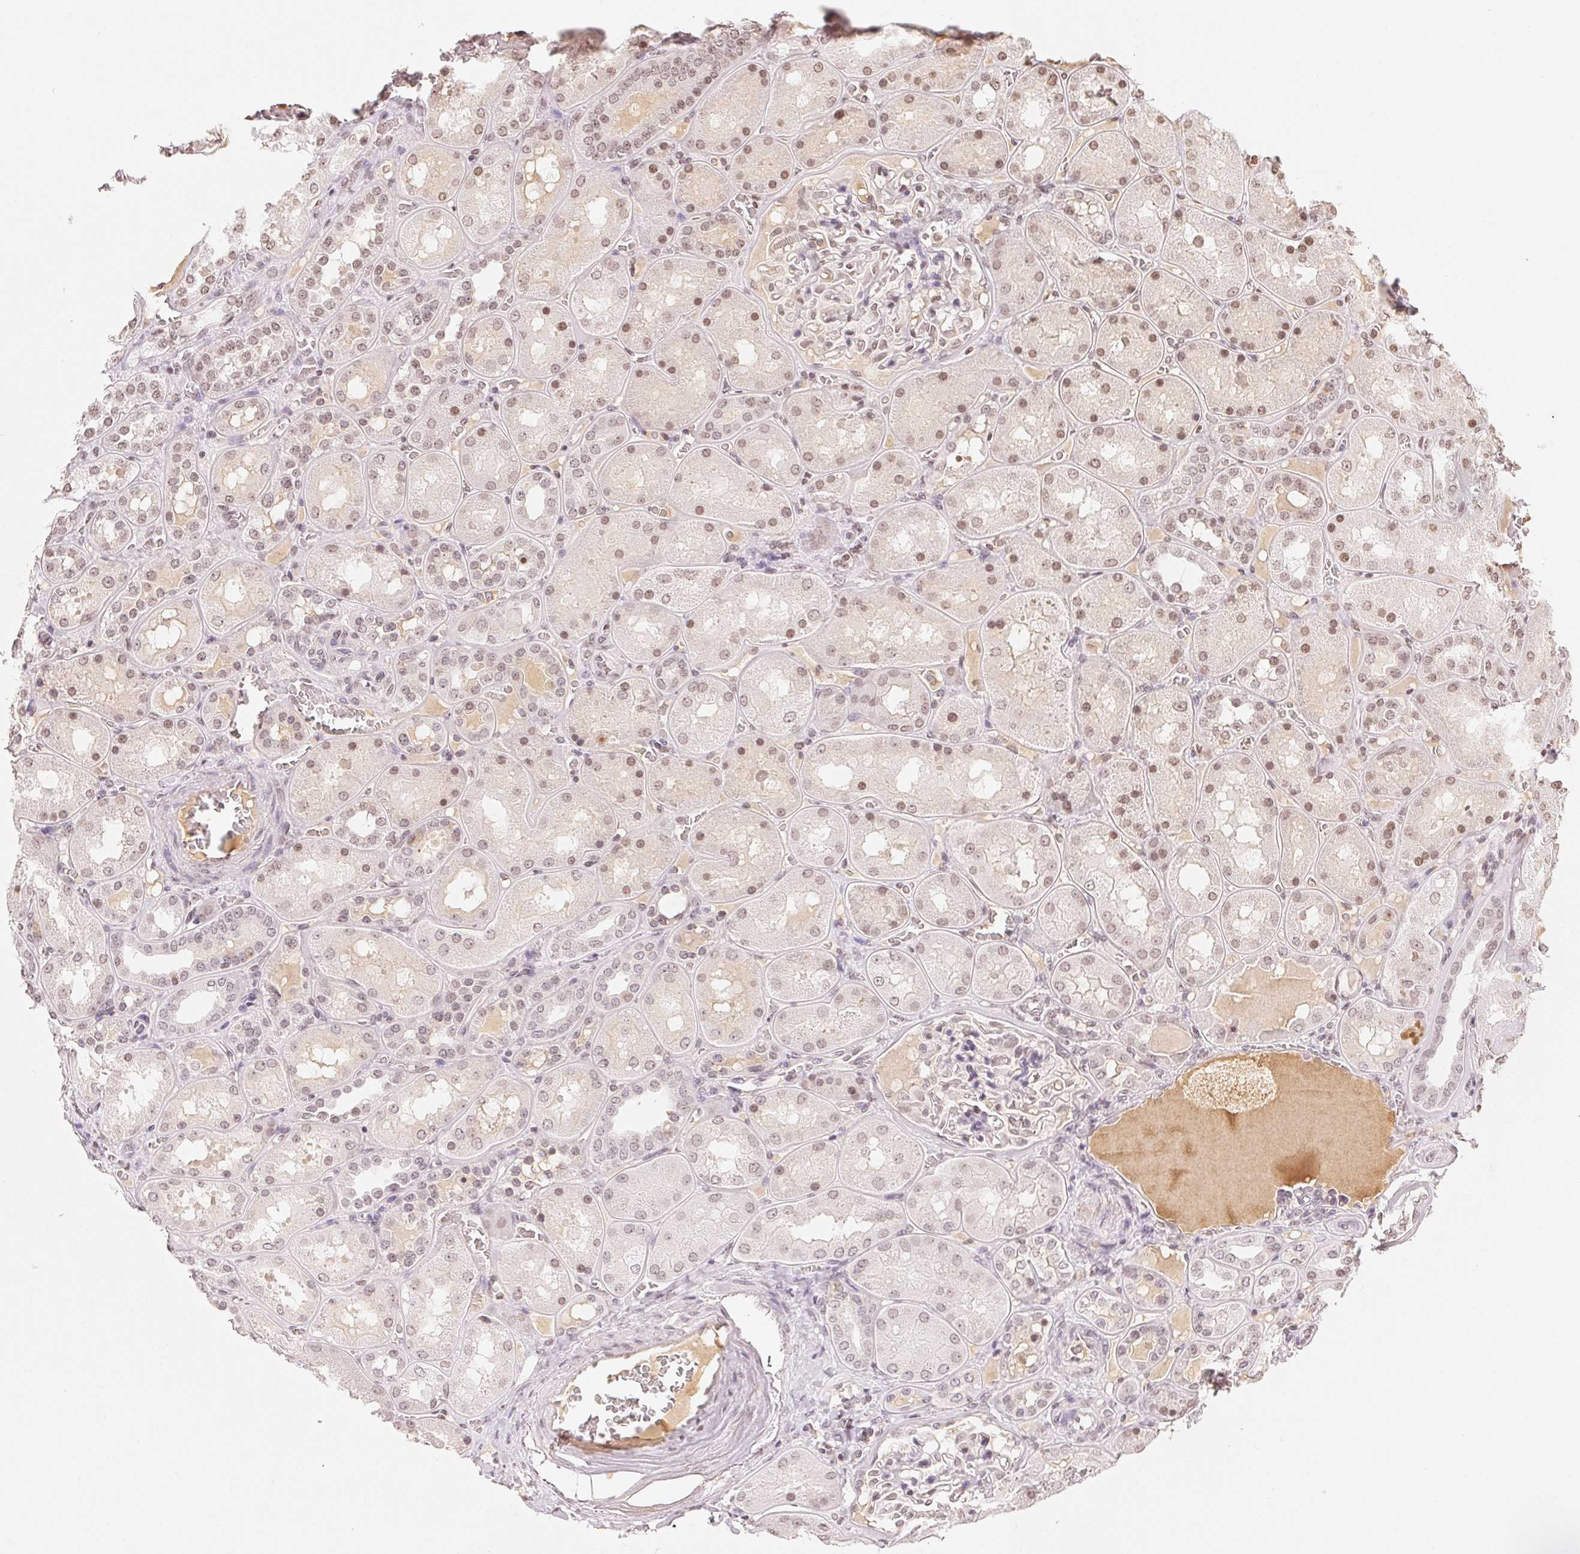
{"staining": {"intensity": "weak", "quantity": "25%-75%", "location": "nuclear"}, "tissue": "kidney", "cell_type": "Cells in glomeruli", "image_type": "normal", "snomed": [{"axis": "morphology", "description": "Normal tissue, NOS"}, {"axis": "topography", "description": "Kidney"}], "caption": "Kidney stained with immunohistochemistry (IHC) reveals weak nuclear positivity in approximately 25%-75% of cells in glomeruli. (DAB (3,3'-diaminobenzidine) = brown stain, brightfield microscopy at high magnification).", "gene": "TBP", "patient": {"sex": "male", "age": 73}}